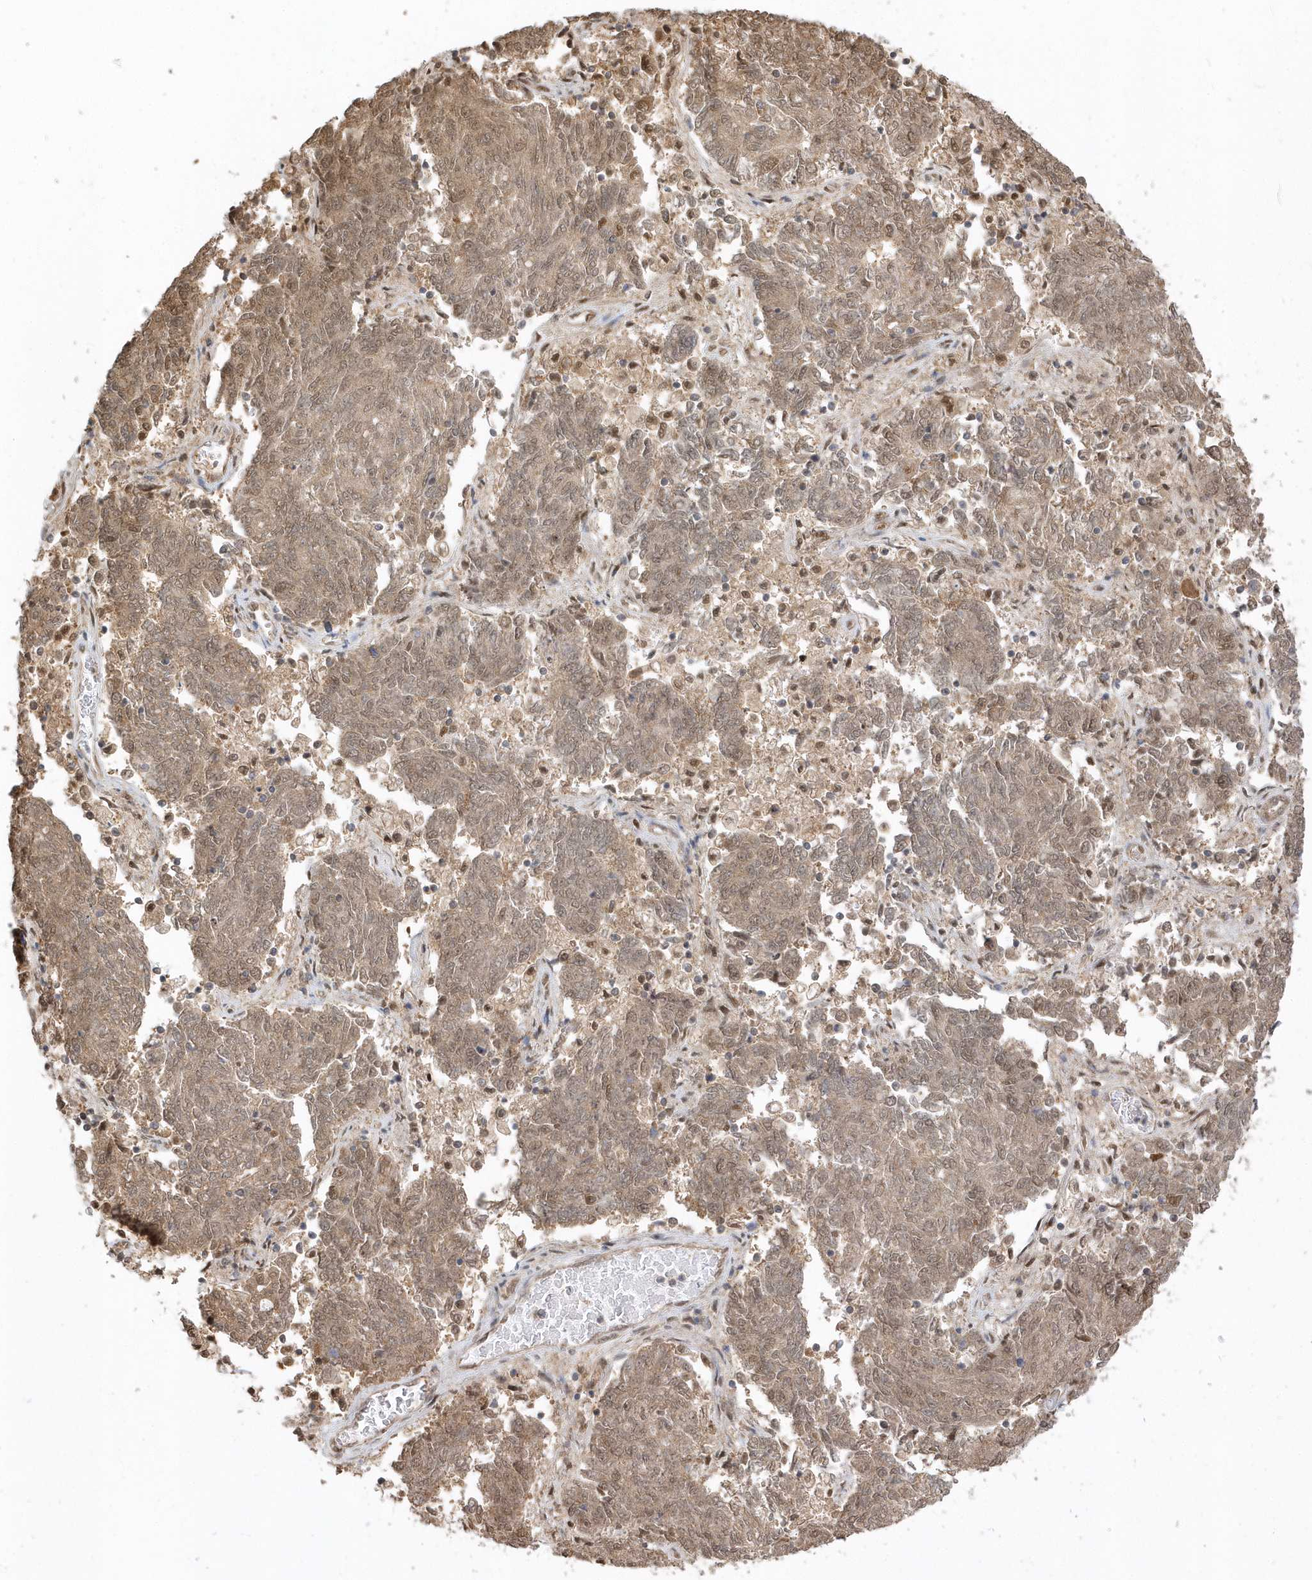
{"staining": {"intensity": "moderate", "quantity": ">75%", "location": "cytoplasmic/membranous,nuclear"}, "tissue": "endometrial cancer", "cell_type": "Tumor cells", "image_type": "cancer", "snomed": [{"axis": "morphology", "description": "Adenocarcinoma, NOS"}, {"axis": "topography", "description": "Endometrium"}], "caption": "Endometrial adenocarcinoma stained with a protein marker demonstrates moderate staining in tumor cells.", "gene": "PSMD6", "patient": {"sex": "female", "age": 80}}